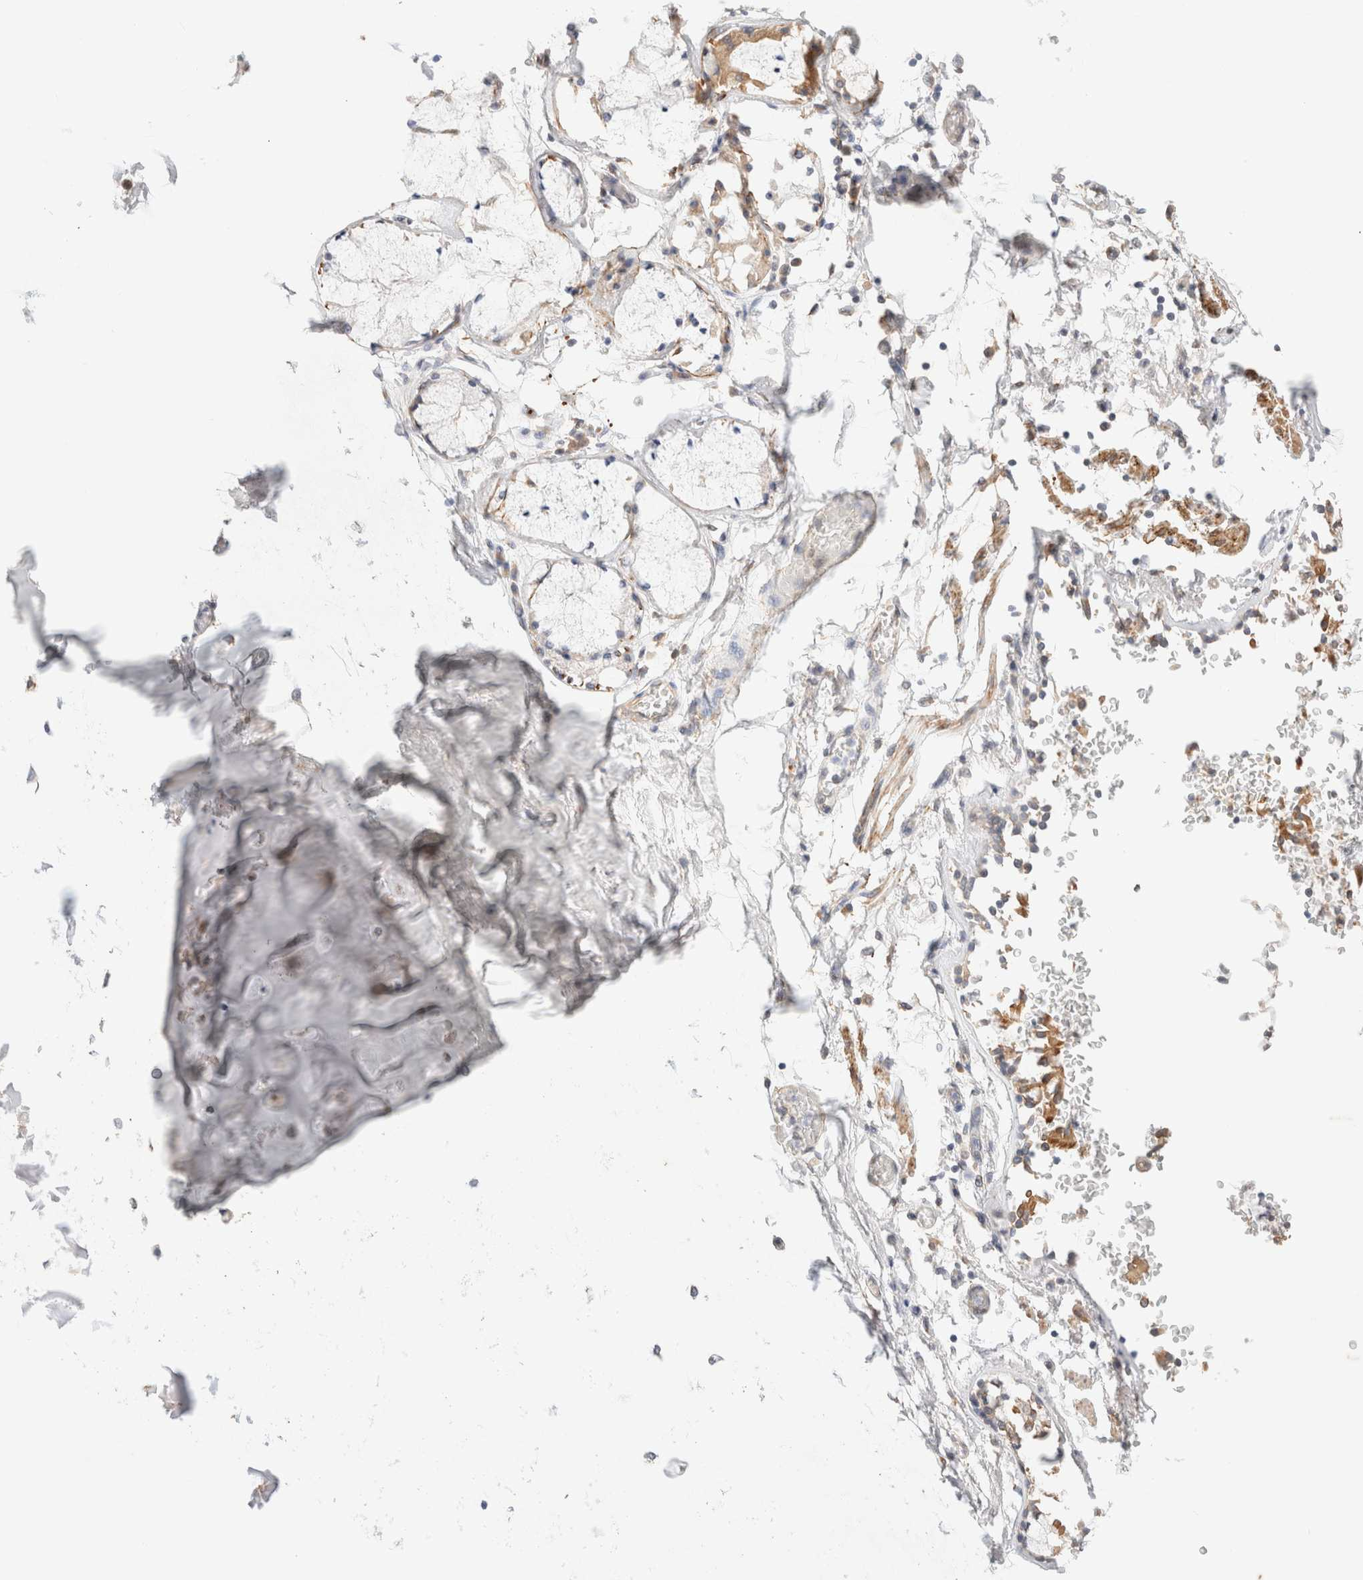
{"staining": {"intensity": "moderate", "quantity": "25%-75%", "location": "cytoplasmic/membranous"}, "tissue": "adipose tissue", "cell_type": "Adipocytes", "image_type": "normal", "snomed": [{"axis": "morphology", "description": "Normal tissue, NOS"}, {"axis": "topography", "description": "Cartilage tissue"}, {"axis": "topography", "description": "Lung"}], "caption": "High-power microscopy captured an immunohistochemistry micrograph of unremarkable adipose tissue, revealing moderate cytoplasmic/membranous expression in approximately 25%-75% of adipocytes. (brown staining indicates protein expression, while blue staining denotes nuclei).", "gene": "RRP15", "patient": {"sex": "female", "age": 77}}